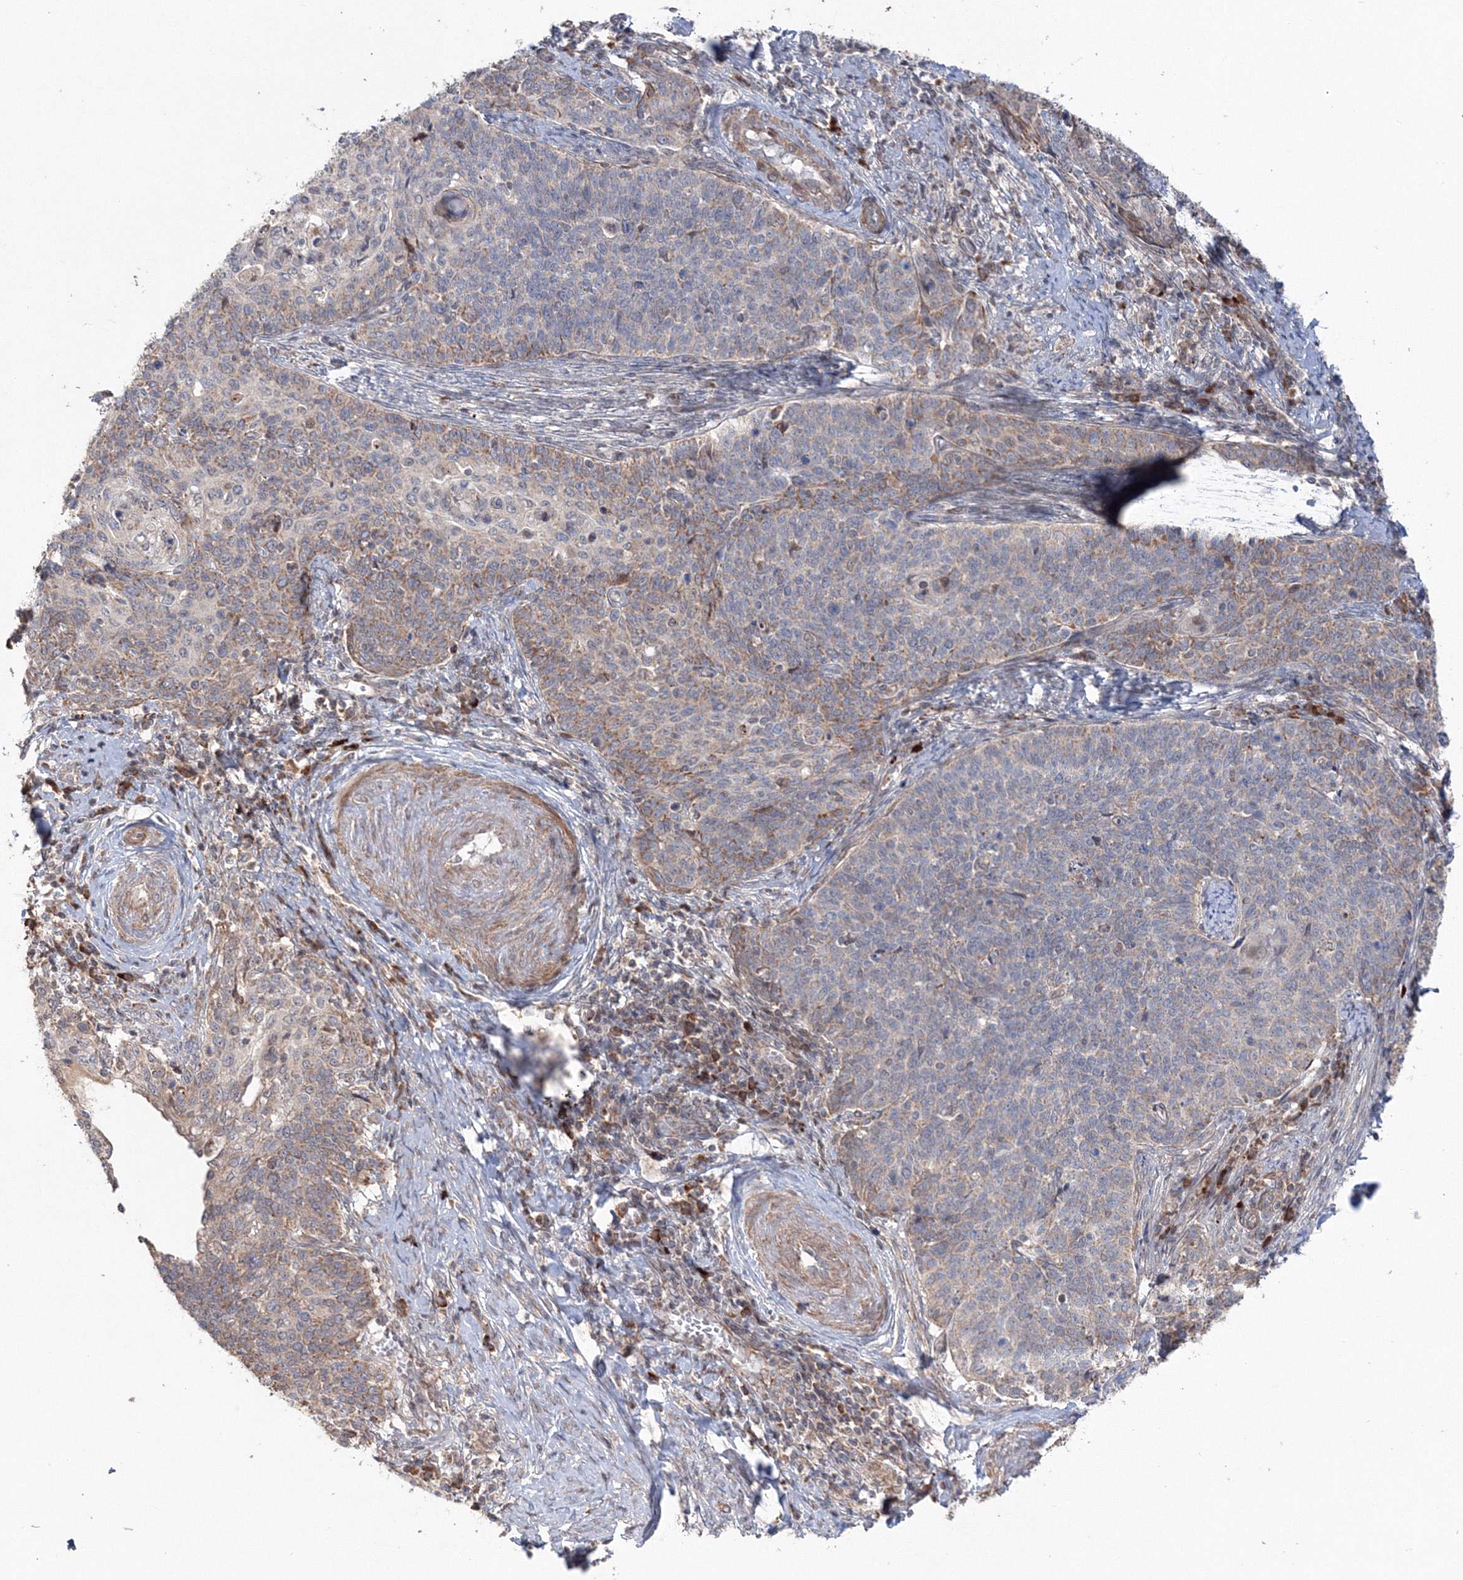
{"staining": {"intensity": "weak", "quantity": "25%-75%", "location": "cytoplasmic/membranous"}, "tissue": "cervical cancer", "cell_type": "Tumor cells", "image_type": "cancer", "snomed": [{"axis": "morphology", "description": "Squamous cell carcinoma, NOS"}, {"axis": "topography", "description": "Cervix"}], "caption": "IHC of cervical squamous cell carcinoma displays low levels of weak cytoplasmic/membranous positivity in about 25%-75% of tumor cells.", "gene": "NOA1", "patient": {"sex": "female", "age": 39}}